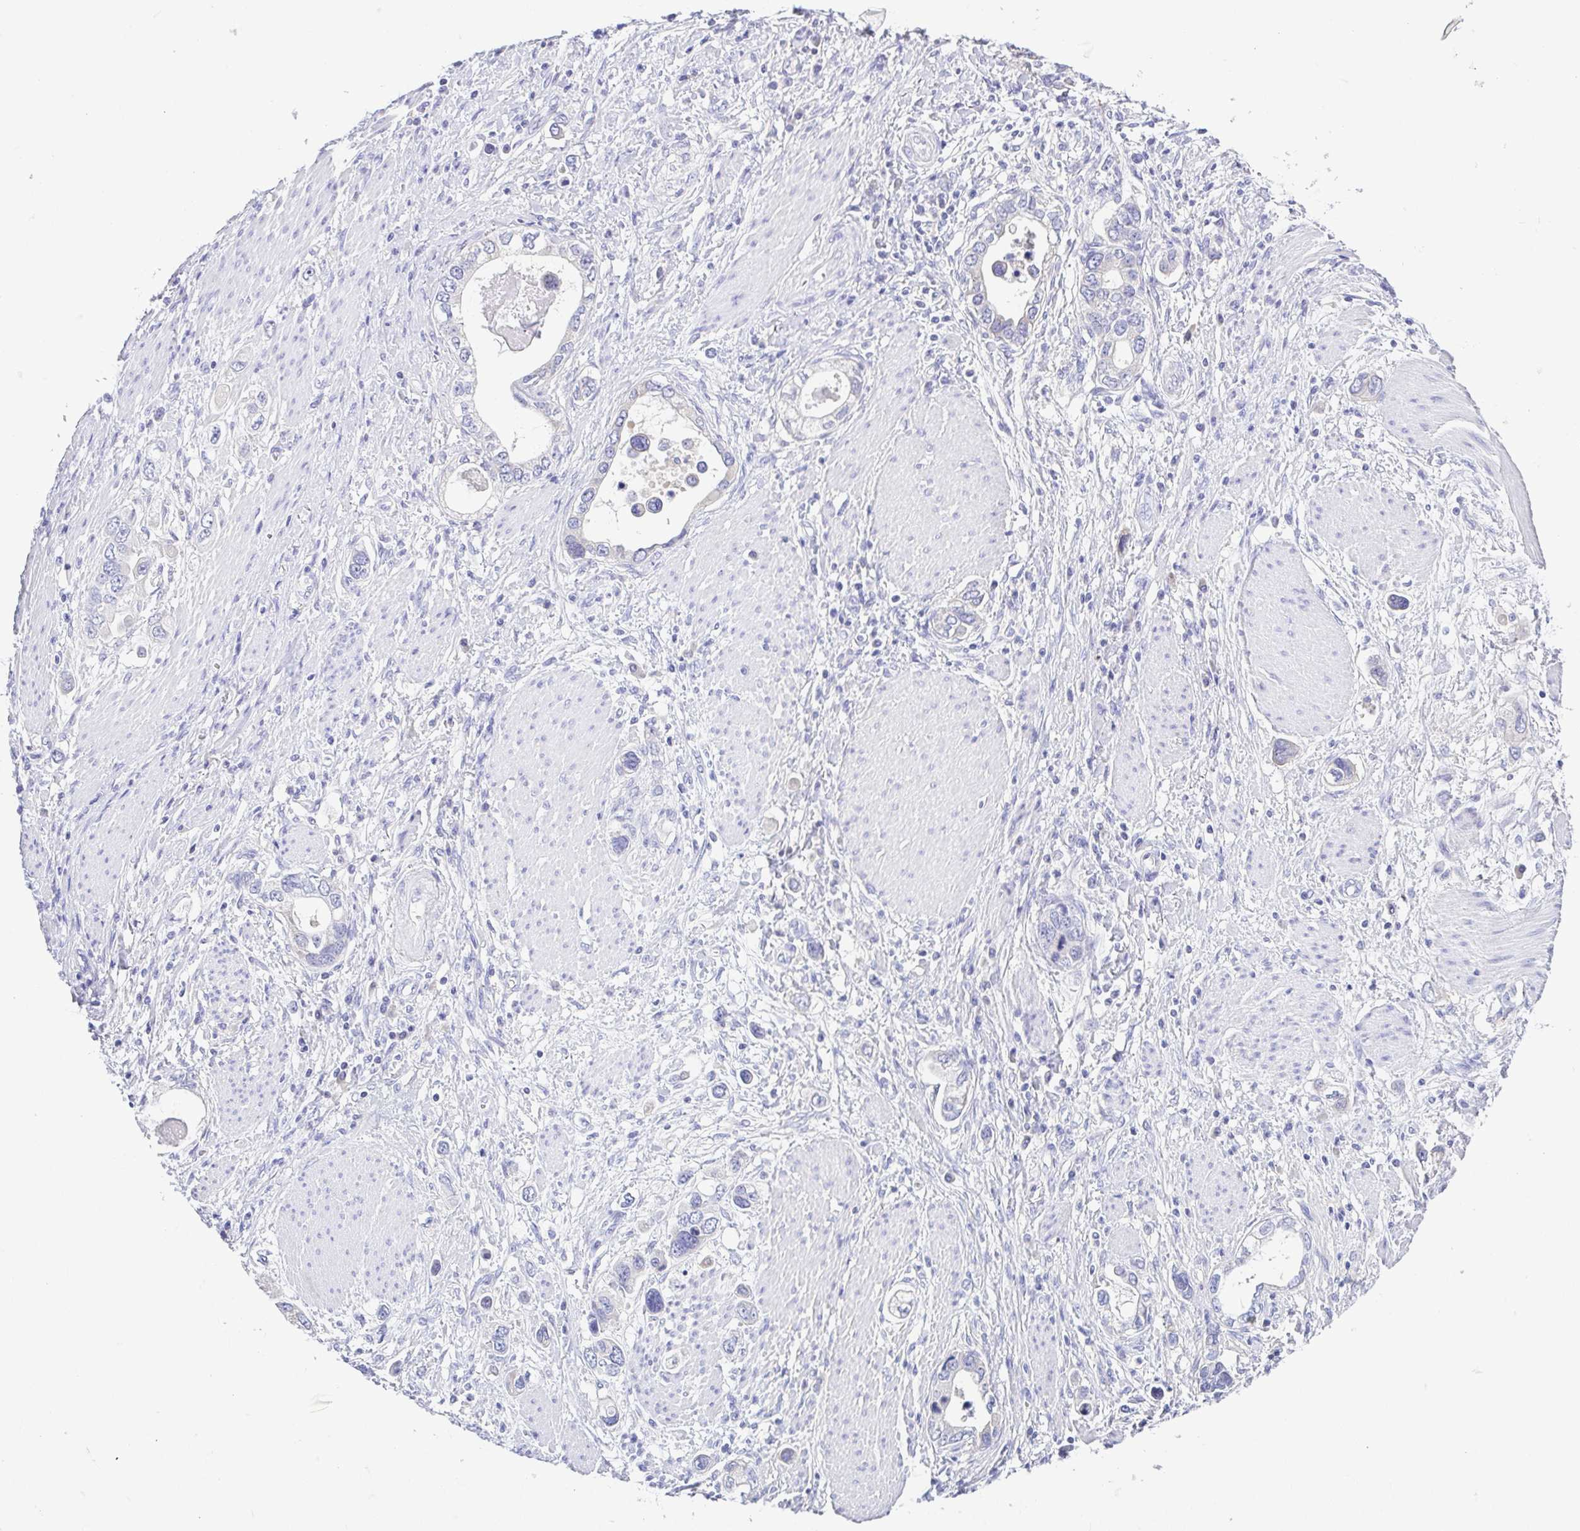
{"staining": {"intensity": "negative", "quantity": "none", "location": "none"}, "tissue": "stomach cancer", "cell_type": "Tumor cells", "image_type": "cancer", "snomed": [{"axis": "morphology", "description": "Adenocarcinoma, NOS"}, {"axis": "topography", "description": "Stomach, lower"}], "caption": "Tumor cells show no significant protein staining in stomach cancer (adenocarcinoma).", "gene": "A1BG", "patient": {"sex": "female", "age": 93}}